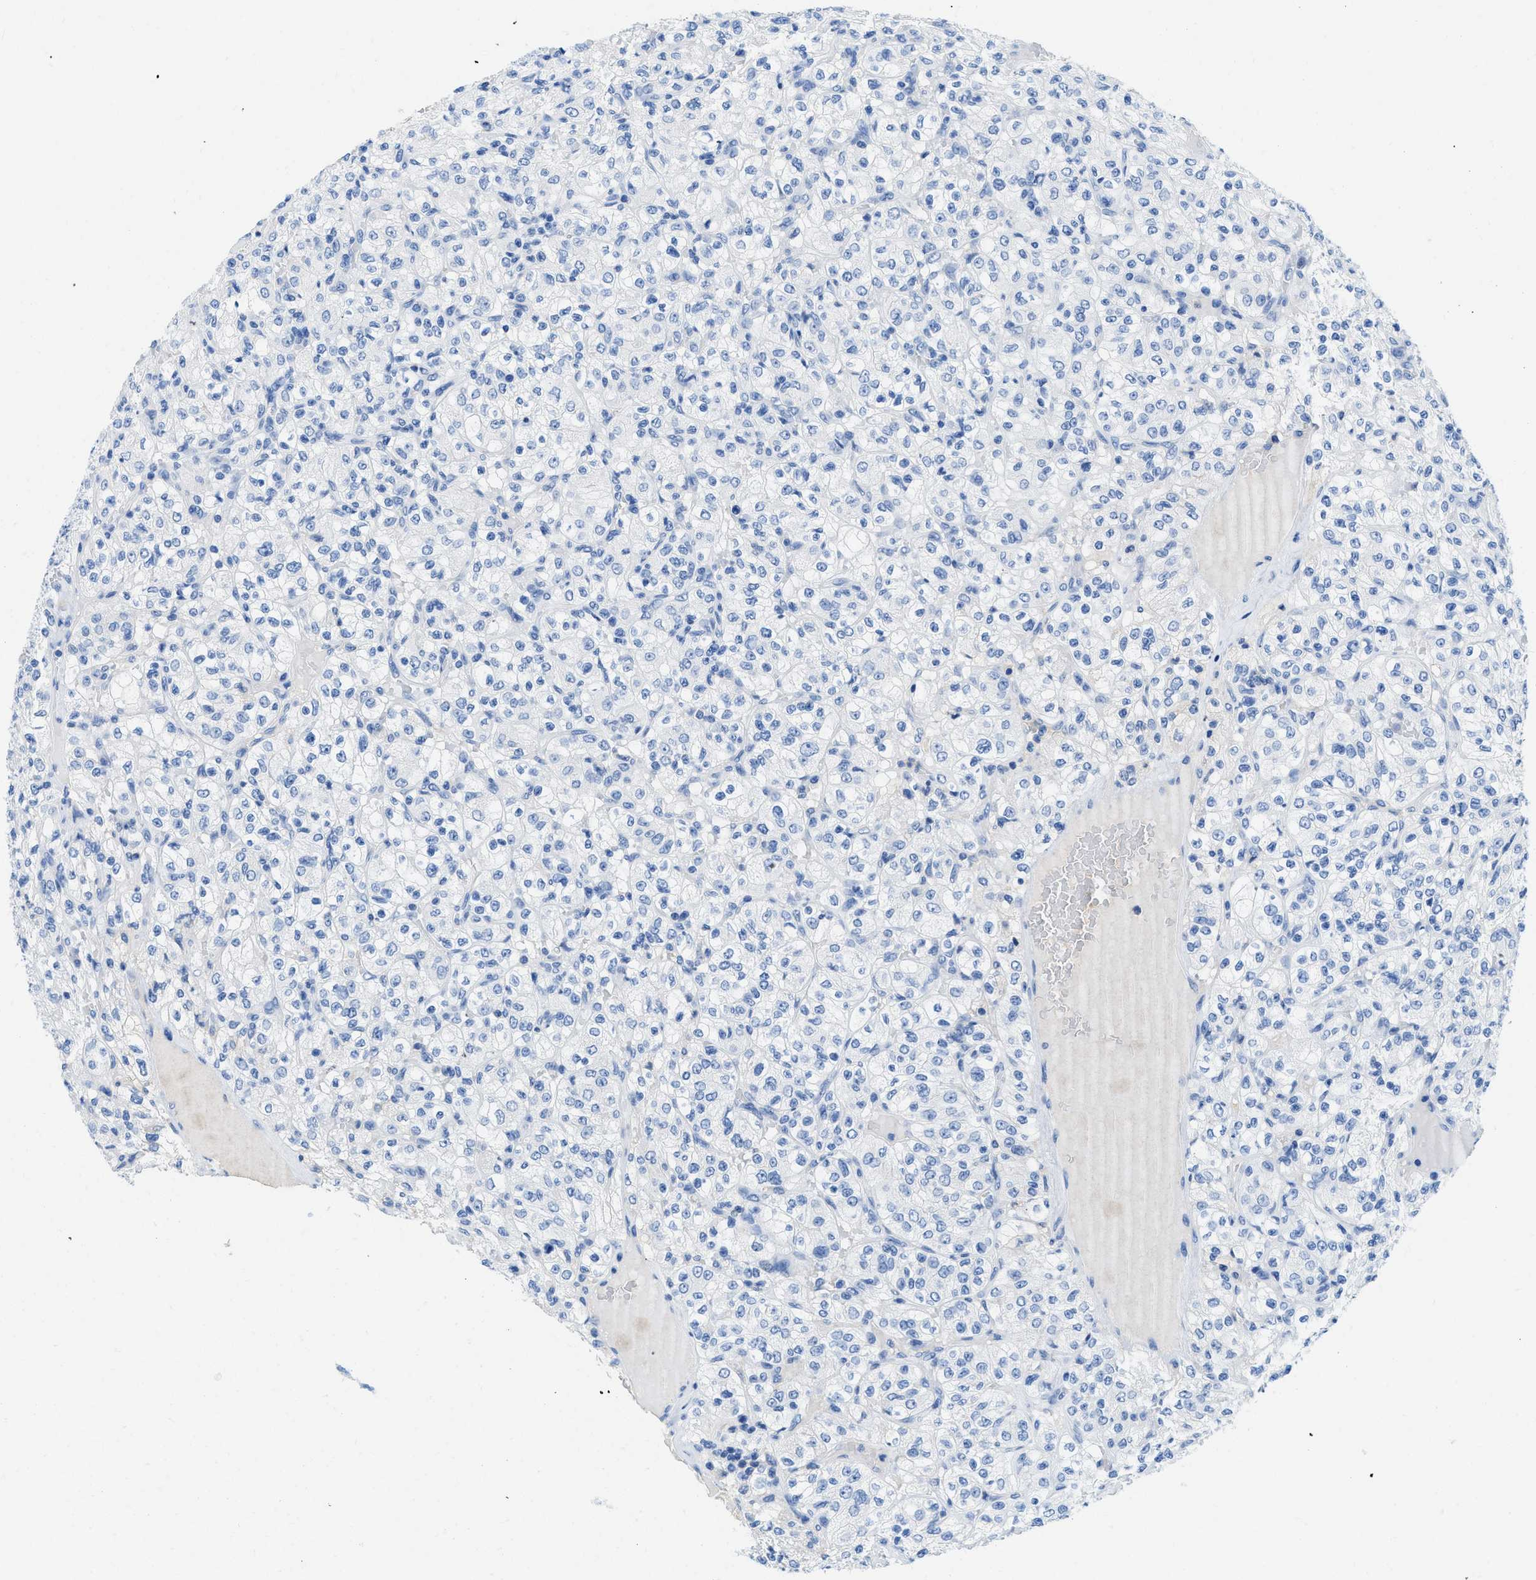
{"staining": {"intensity": "negative", "quantity": "none", "location": "none"}, "tissue": "renal cancer", "cell_type": "Tumor cells", "image_type": "cancer", "snomed": [{"axis": "morphology", "description": "Normal tissue, NOS"}, {"axis": "morphology", "description": "Adenocarcinoma, NOS"}, {"axis": "topography", "description": "Kidney"}], "caption": "Renal cancer (adenocarcinoma) stained for a protein using immunohistochemistry (IHC) displays no staining tumor cells.", "gene": "COL3A1", "patient": {"sex": "female", "age": 72}}